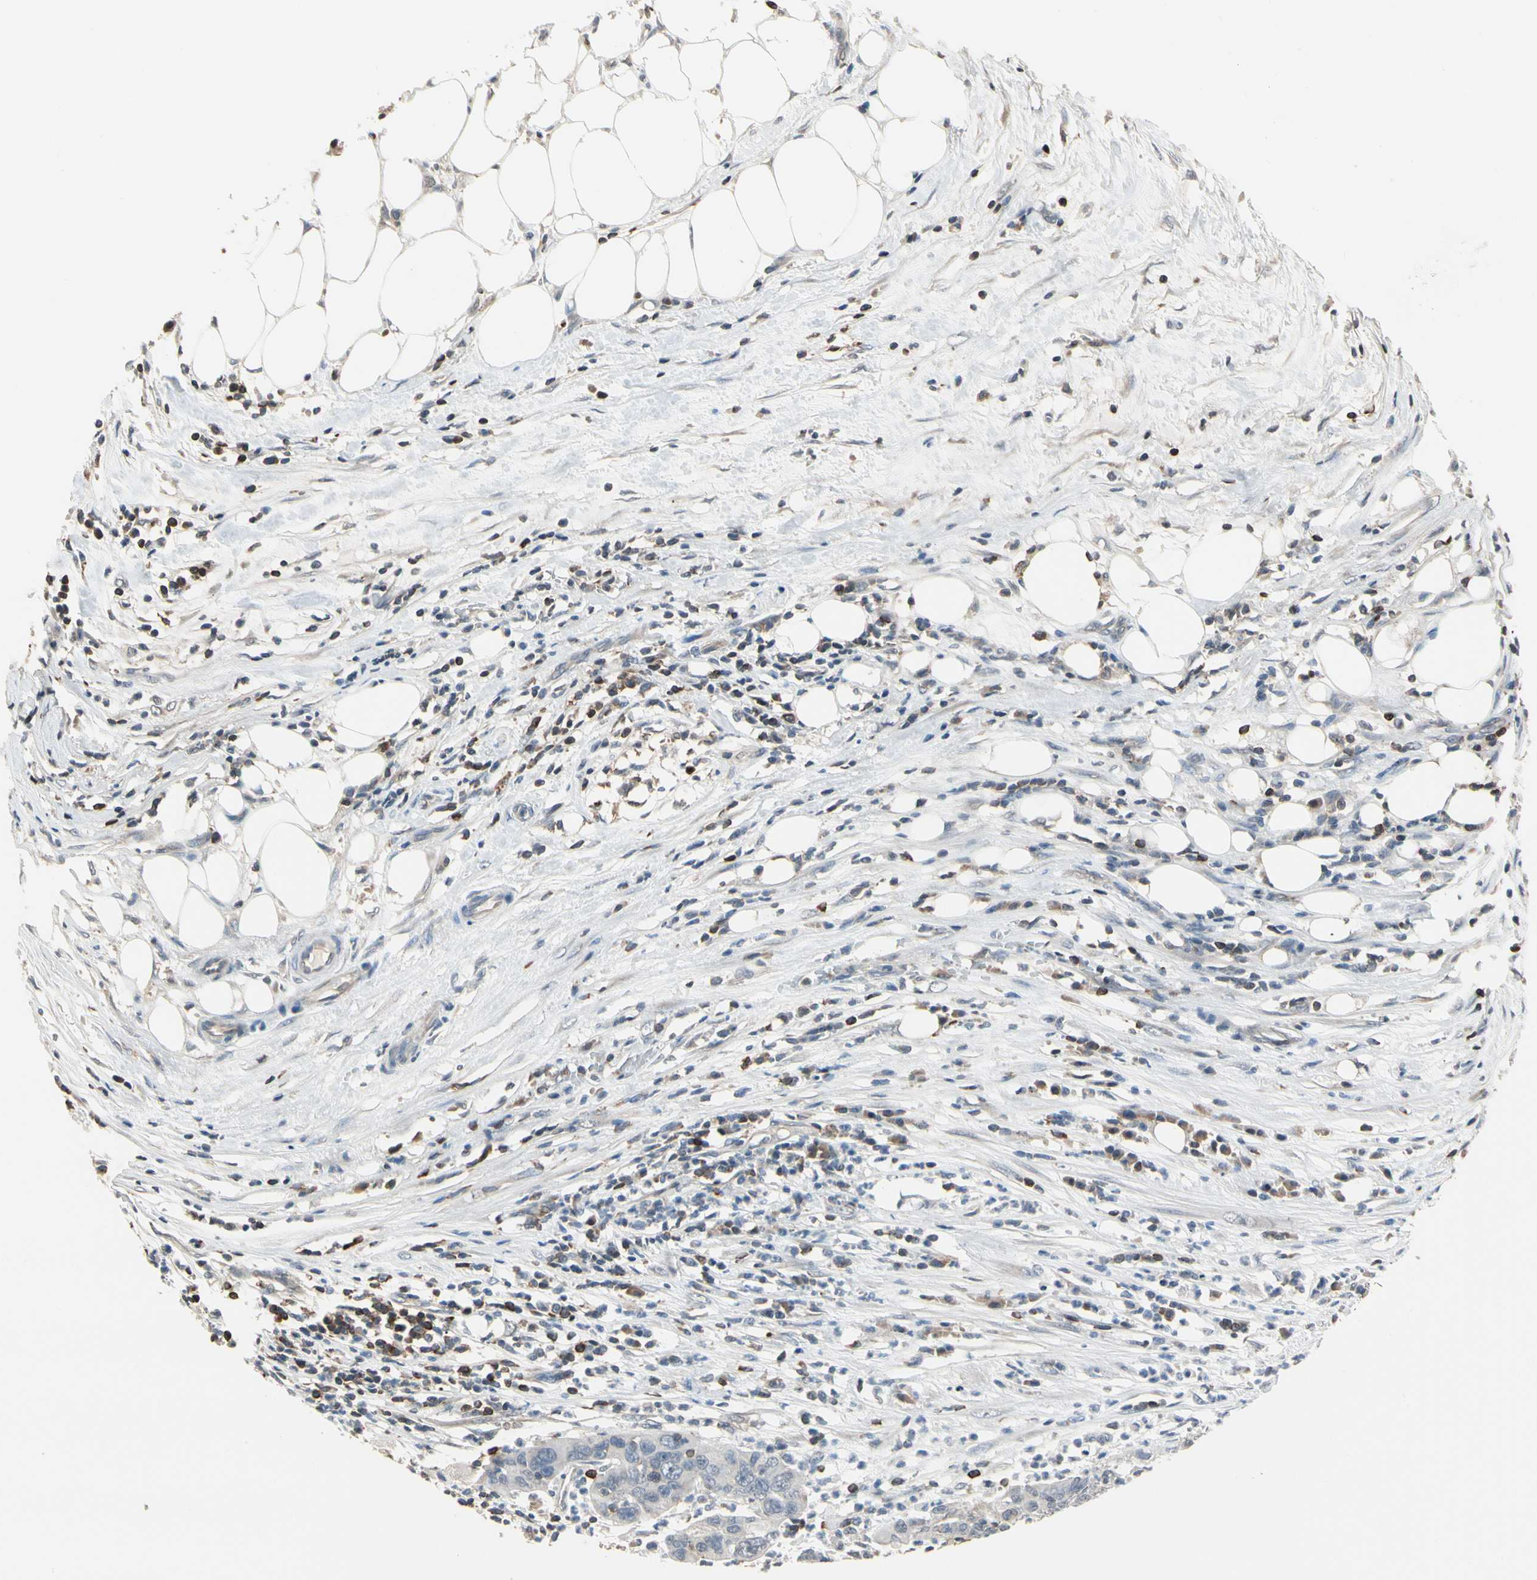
{"staining": {"intensity": "negative", "quantity": "none", "location": "none"}, "tissue": "pancreatic cancer", "cell_type": "Tumor cells", "image_type": "cancer", "snomed": [{"axis": "morphology", "description": "Adenocarcinoma, NOS"}, {"axis": "topography", "description": "Pancreas"}], "caption": "Immunohistochemistry image of neoplastic tissue: human pancreatic cancer stained with DAB exhibits no significant protein positivity in tumor cells.", "gene": "NFATC2", "patient": {"sex": "female", "age": 78}}